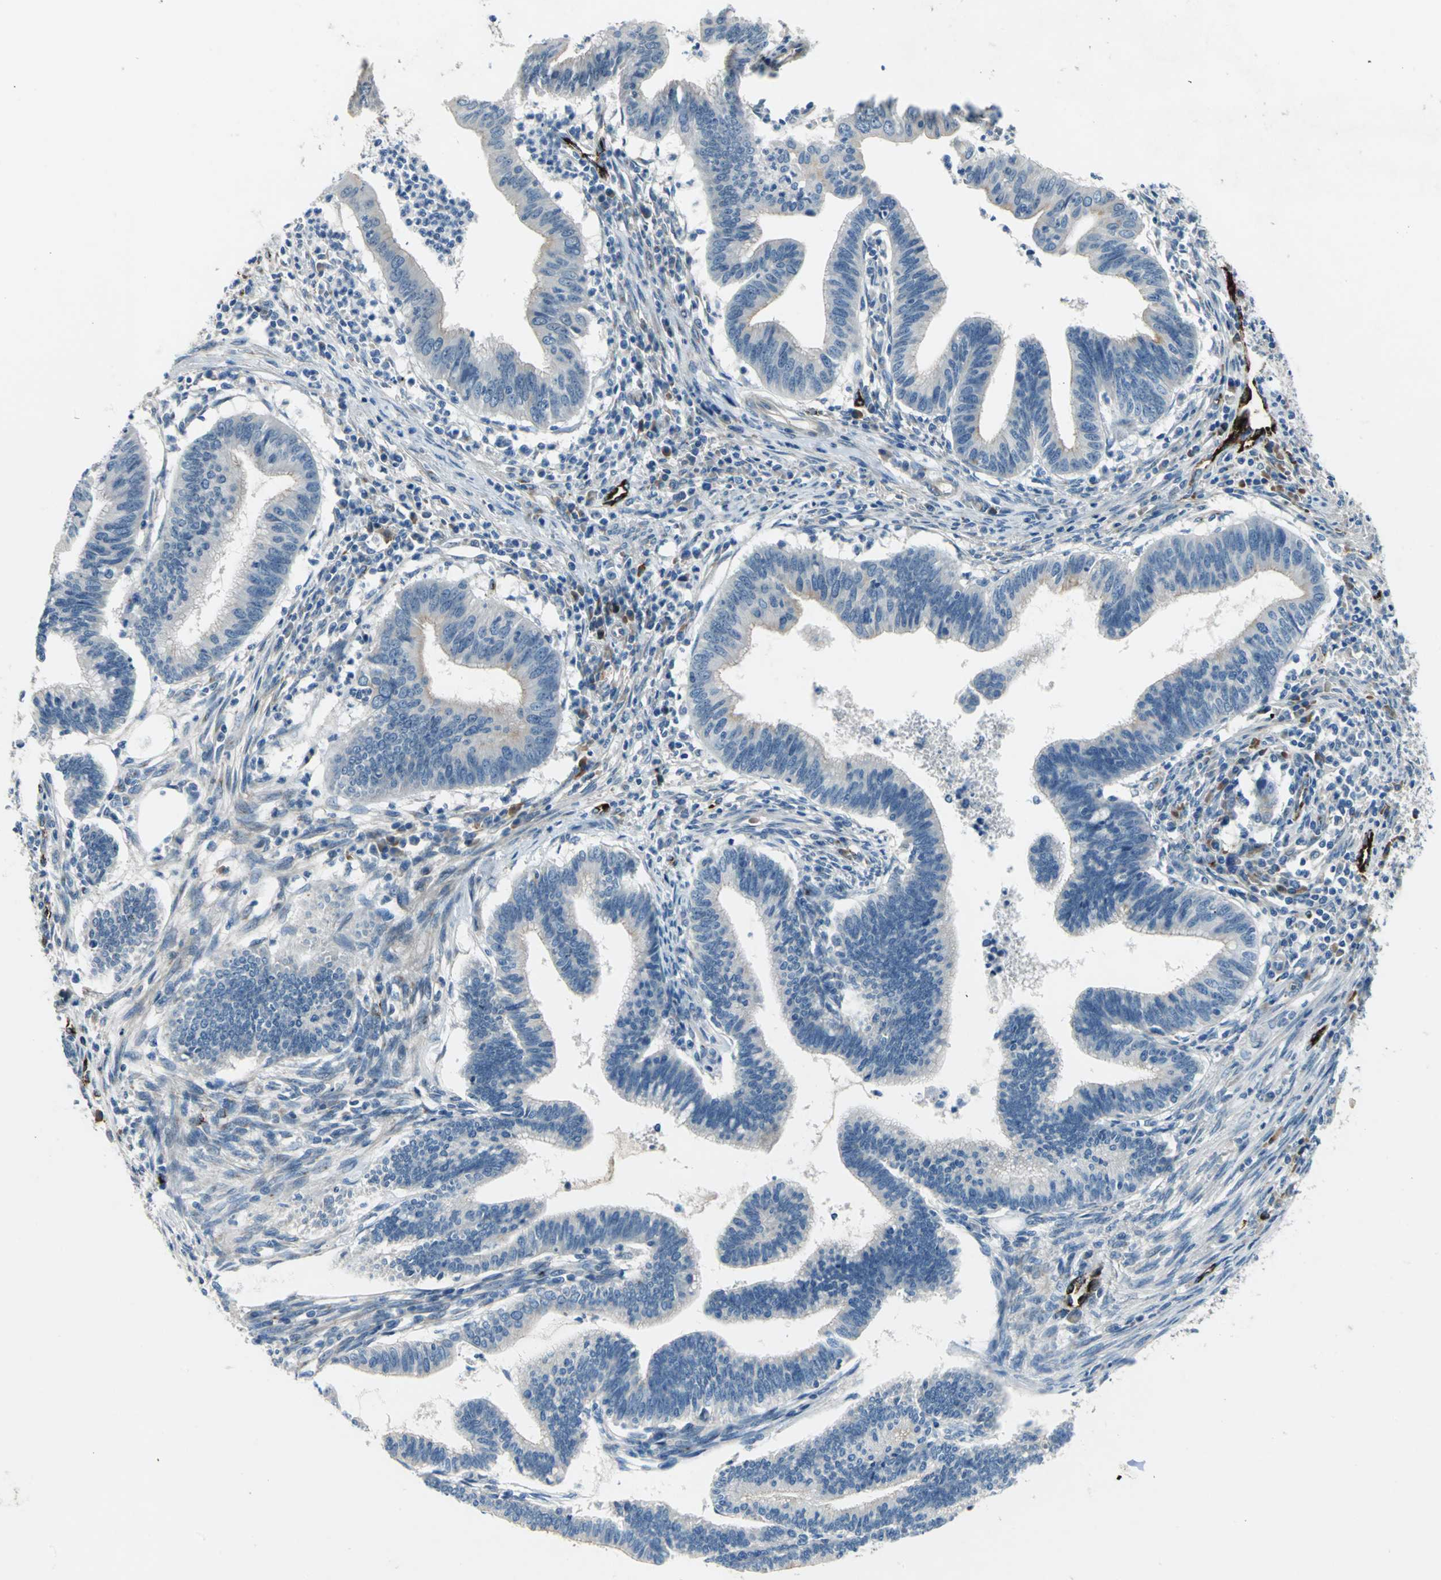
{"staining": {"intensity": "moderate", "quantity": "<25%", "location": "cytoplasmic/membranous"}, "tissue": "cervical cancer", "cell_type": "Tumor cells", "image_type": "cancer", "snomed": [{"axis": "morphology", "description": "Adenocarcinoma, NOS"}, {"axis": "topography", "description": "Cervix"}], "caption": "A histopathology image of human cervical cancer stained for a protein exhibits moderate cytoplasmic/membranous brown staining in tumor cells.", "gene": "SELP", "patient": {"sex": "female", "age": 36}}